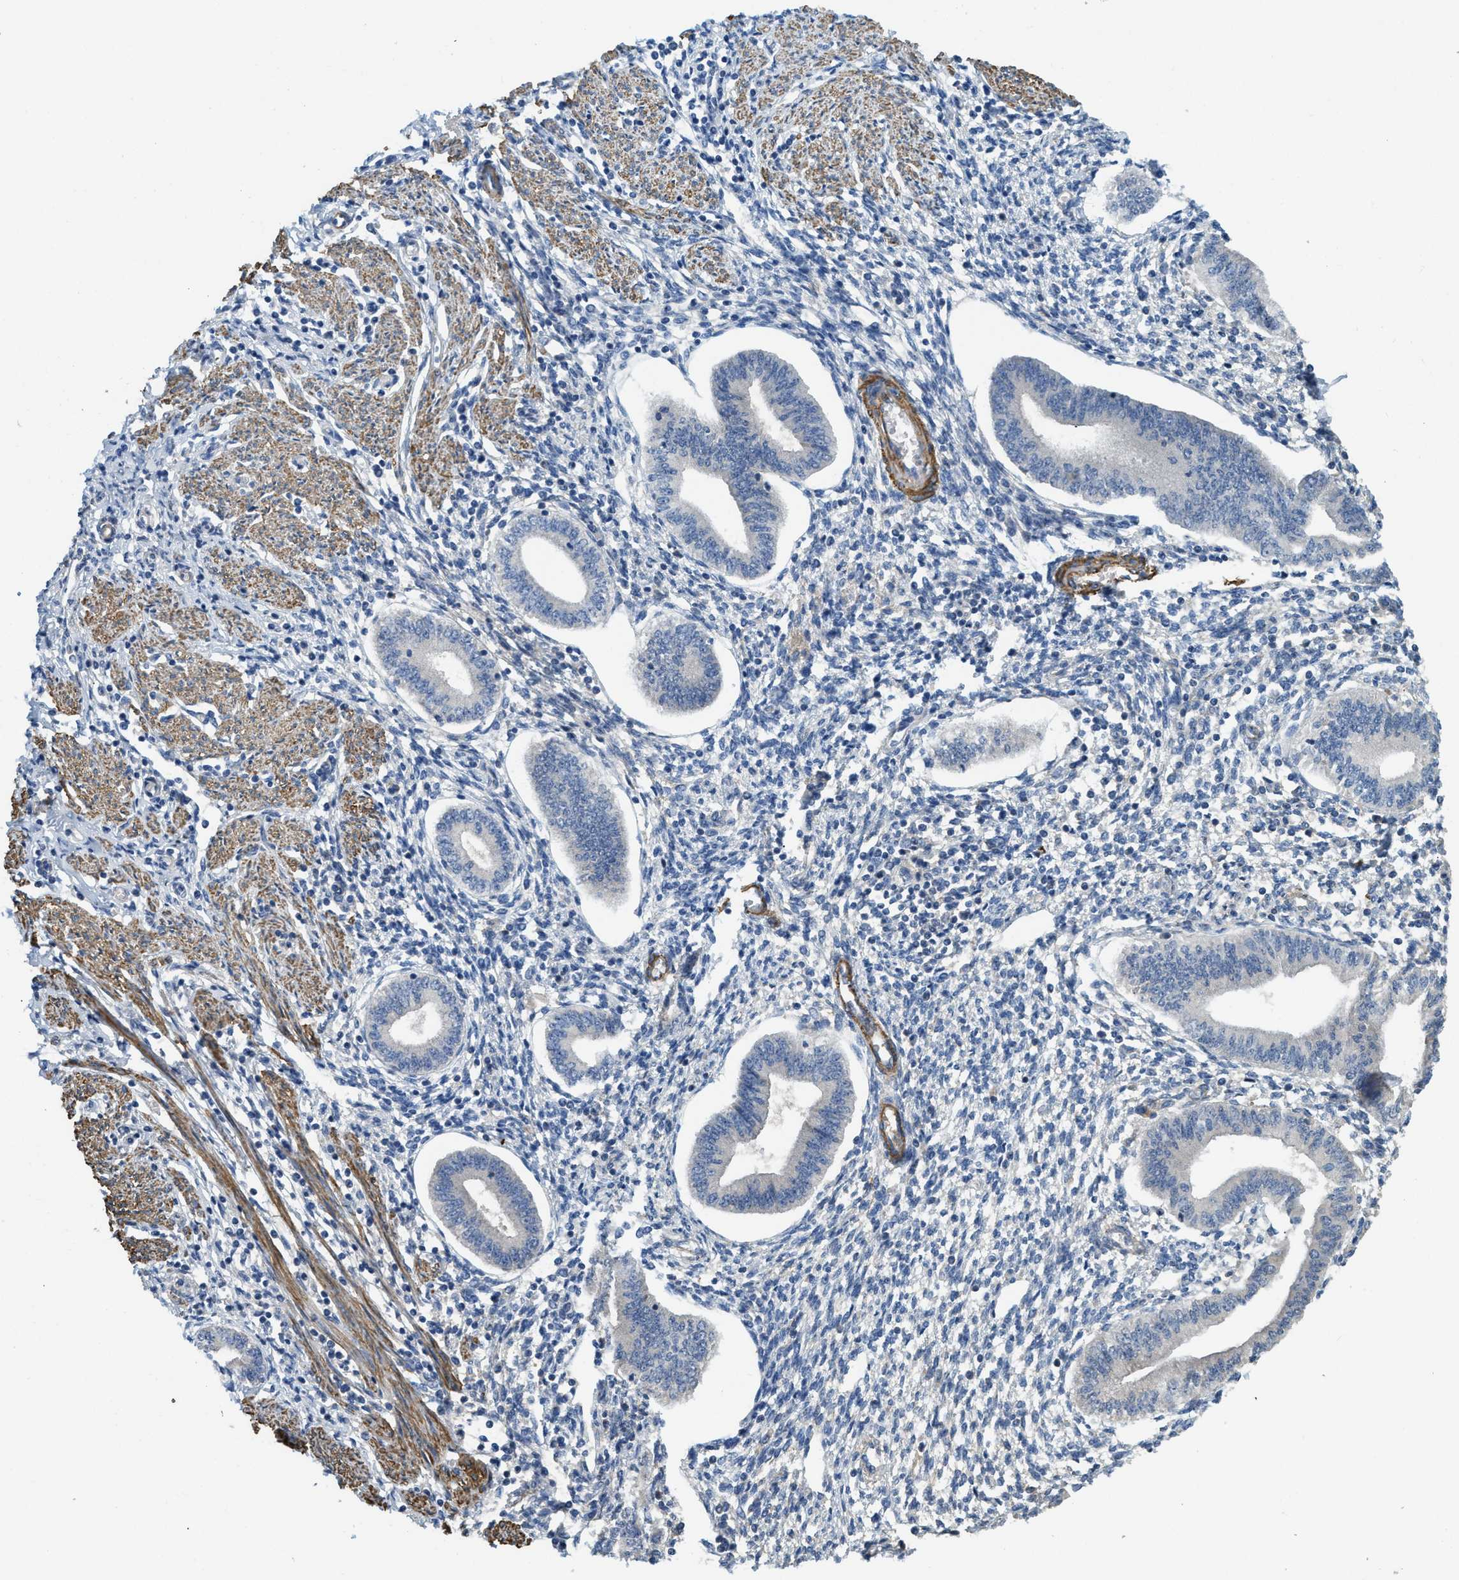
{"staining": {"intensity": "weak", "quantity": "<25%", "location": "cytoplasmic/membranous"}, "tissue": "endometrium", "cell_type": "Cells in endometrial stroma", "image_type": "normal", "snomed": [{"axis": "morphology", "description": "Normal tissue, NOS"}, {"axis": "topography", "description": "Endometrium"}], "caption": "Immunohistochemical staining of normal human endometrium exhibits no significant staining in cells in endometrial stroma.", "gene": "BMPR1A", "patient": {"sex": "female", "age": 50}}